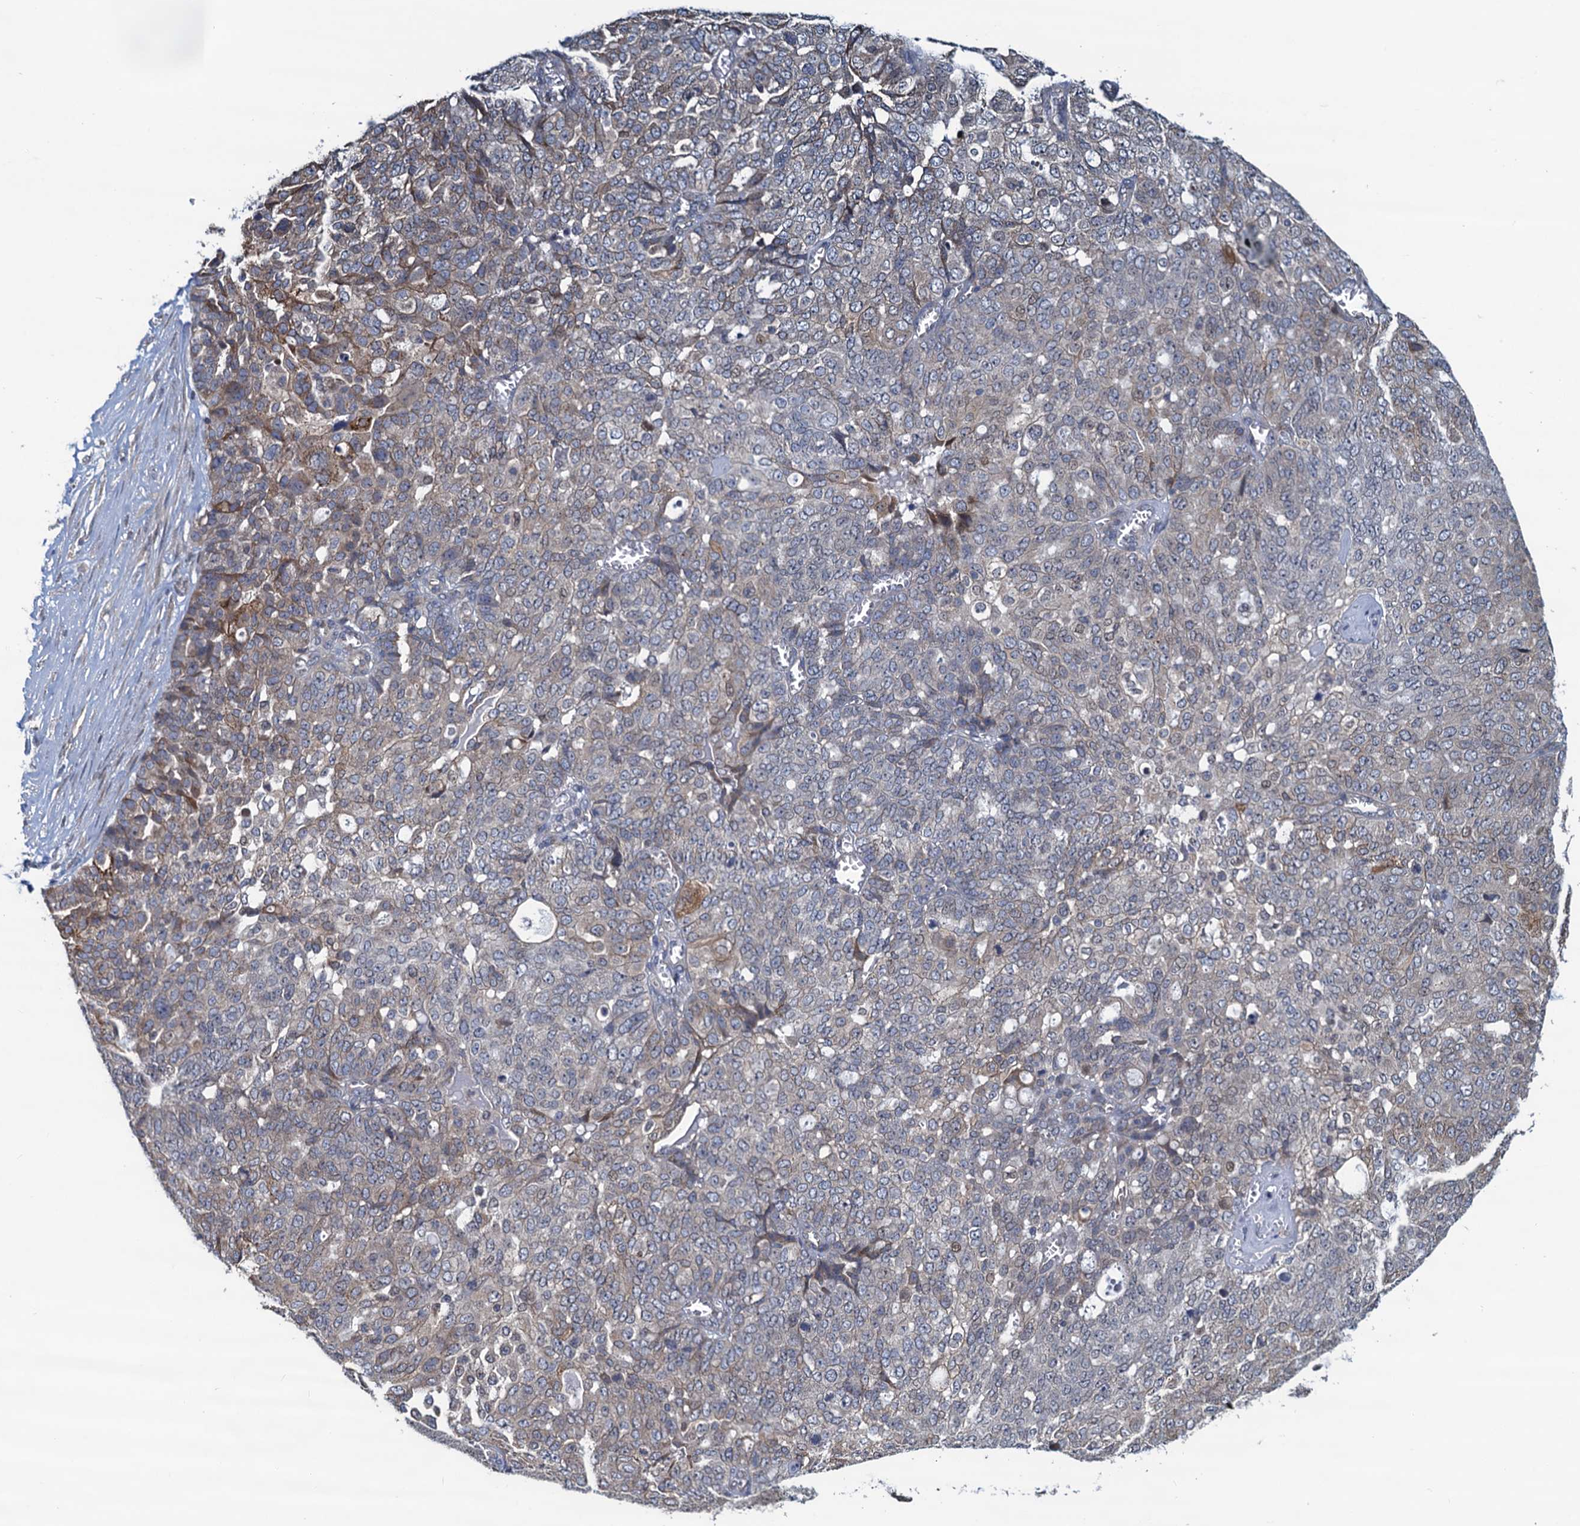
{"staining": {"intensity": "weak", "quantity": "<25%", "location": "cytoplasmic/membranous"}, "tissue": "ovarian cancer", "cell_type": "Tumor cells", "image_type": "cancer", "snomed": [{"axis": "morphology", "description": "Cystadenocarcinoma, serous, NOS"}, {"axis": "topography", "description": "Soft tissue"}, {"axis": "topography", "description": "Ovary"}], "caption": "Immunohistochemical staining of human ovarian cancer reveals no significant positivity in tumor cells.", "gene": "RNF125", "patient": {"sex": "female", "age": 57}}